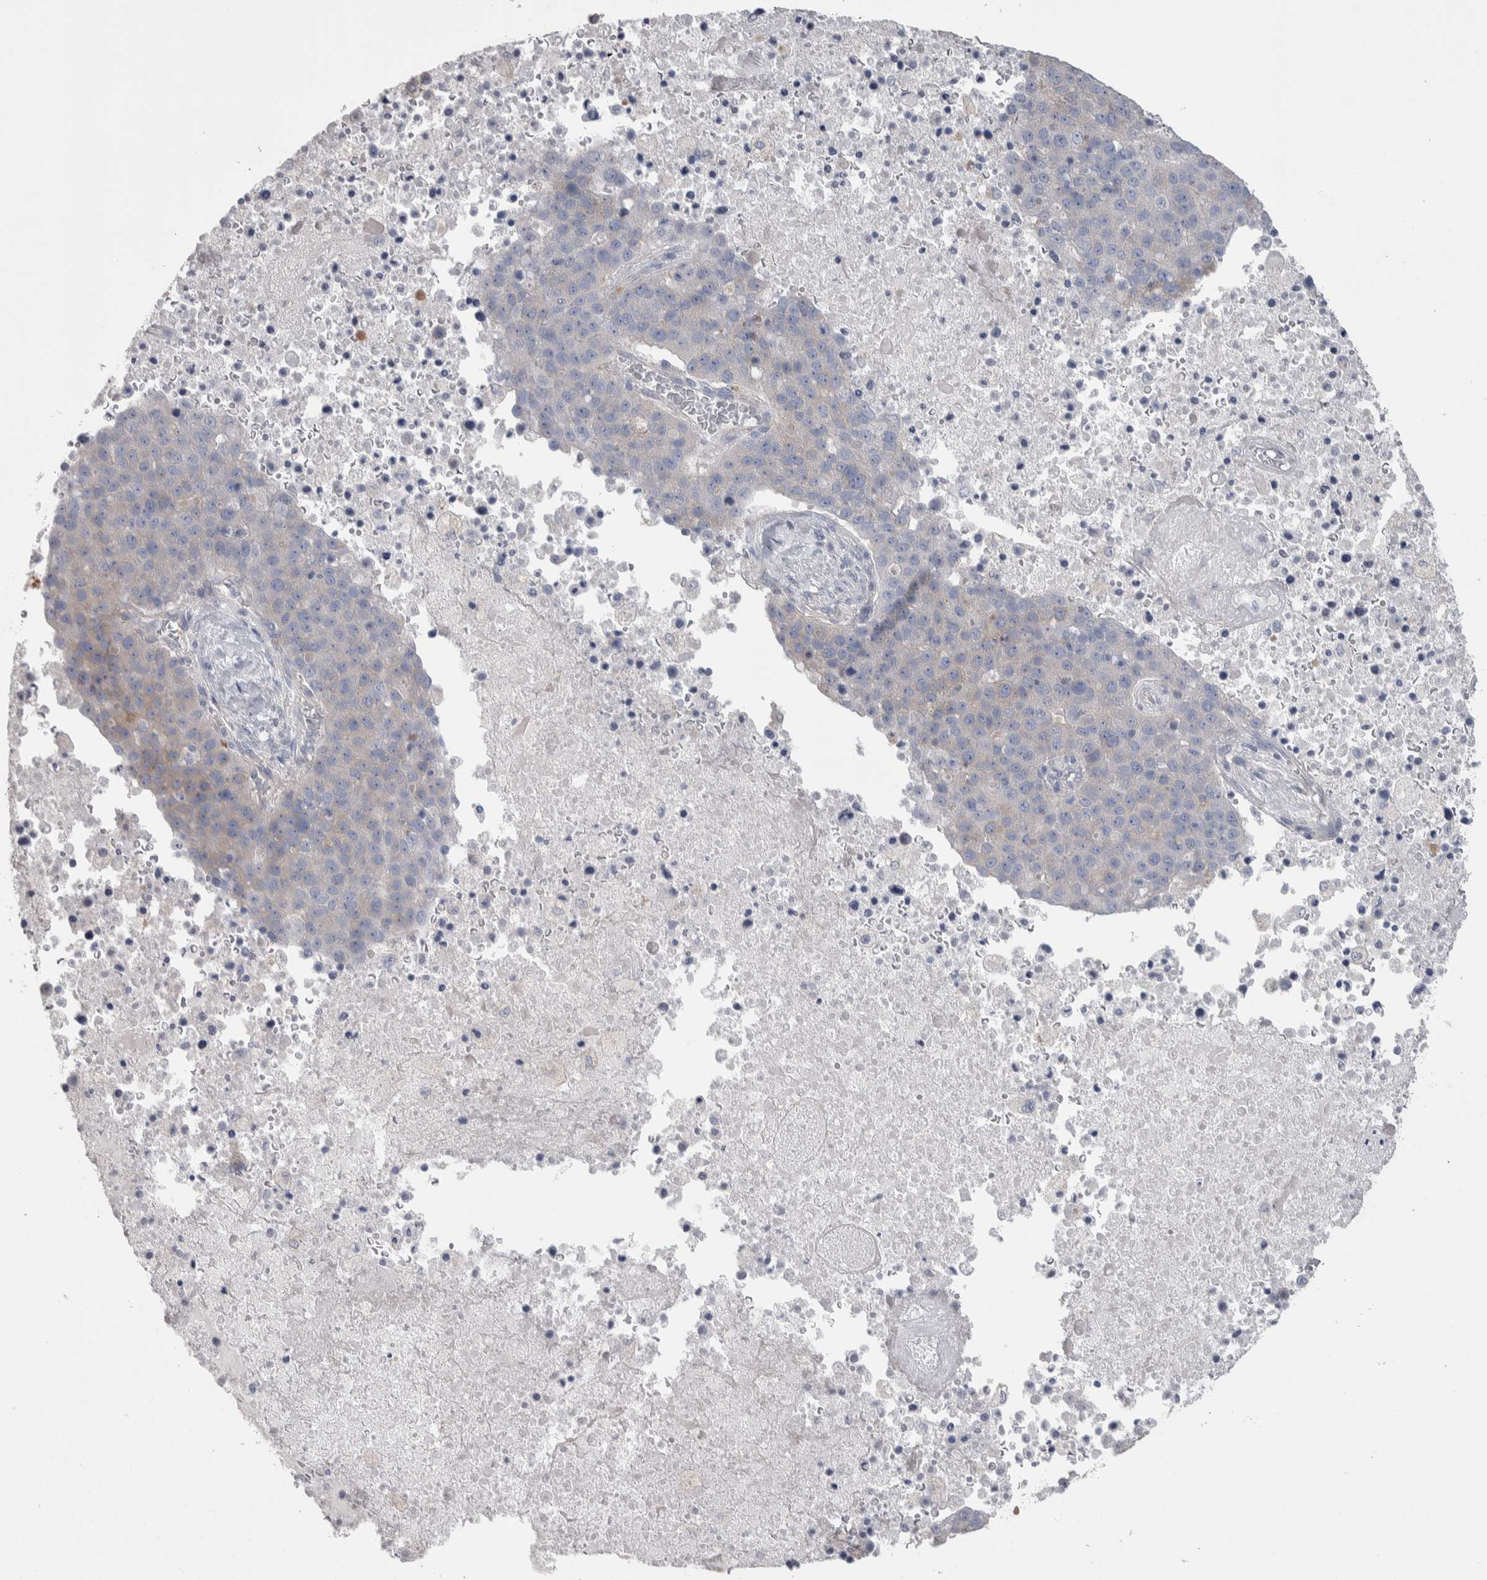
{"staining": {"intensity": "weak", "quantity": "<25%", "location": "cytoplasmic/membranous"}, "tissue": "pancreatic cancer", "cell_type": "Tumor cells", "image_type": "cancer", "snomed": [{"axis": "morphology", "description": "Adenocarcinoma, NOS"}, {"axis": "topography", "description": "Pancreas"}], "caption": "This is an immunohistochemistry (IHC) image of pancreatic adenocarcinoma. There is no positivity in tumor cells.", "gene": "GPHN", "patient": {"sex": "female", "age": 61}}